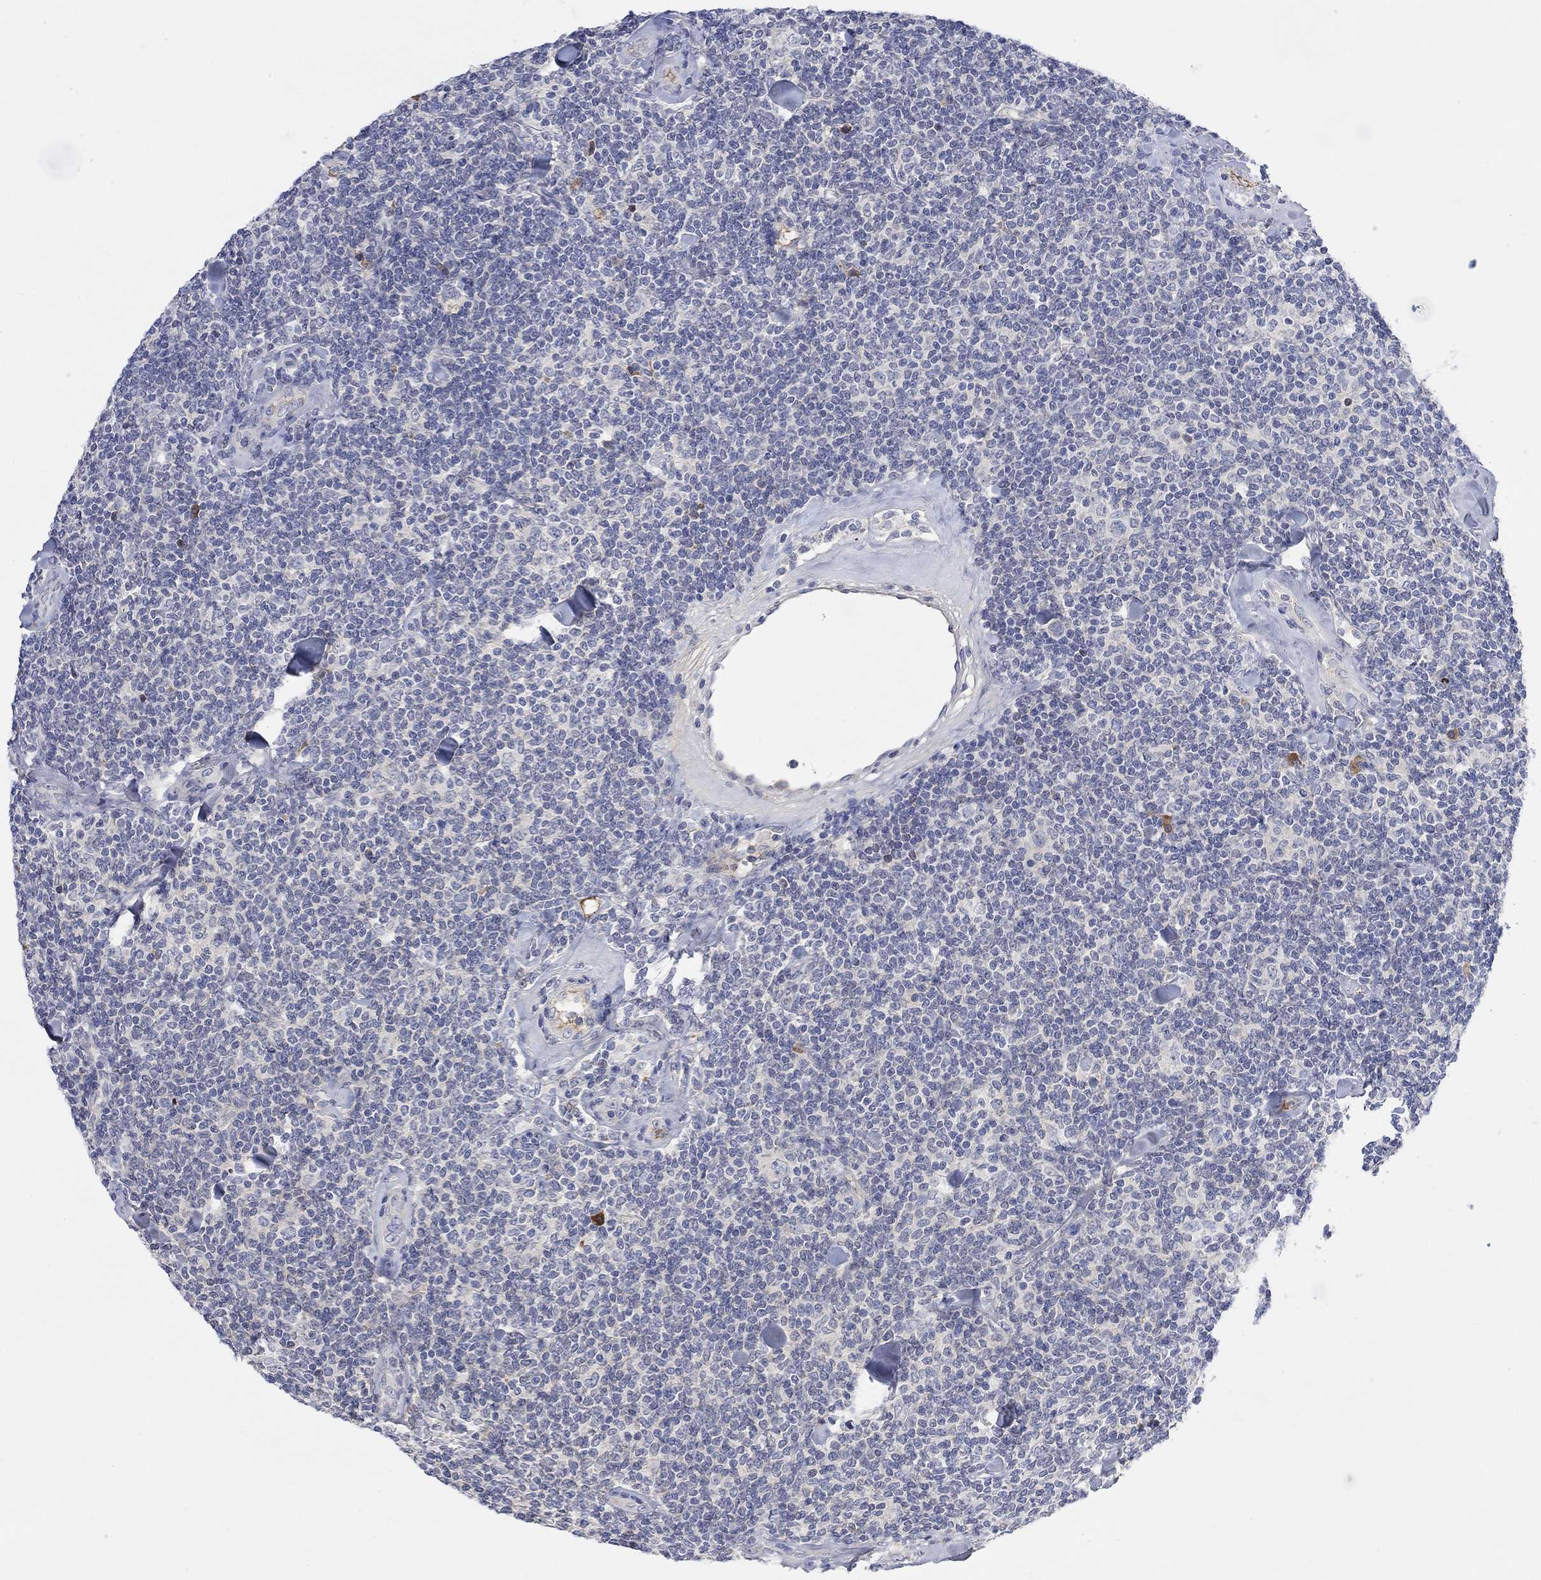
{"staining": {"intensity": "negative", "quantity": "none", "location": "none"}, "tissue": "lymphoma", "cell_type": "Tumor cells", "image_type": "cancer", "snomed": [{"axis": "morphology", "description": "Malignant lymphoma, non-Hodgkin's type, Low grade"}, {"axis": "topography", "description": "Lymph node"}], "caption": "Tumor cells show no significant protein staining in lymphoma.", "gene": "MSTN", "patient": {"sex": "female", "age": 56}}